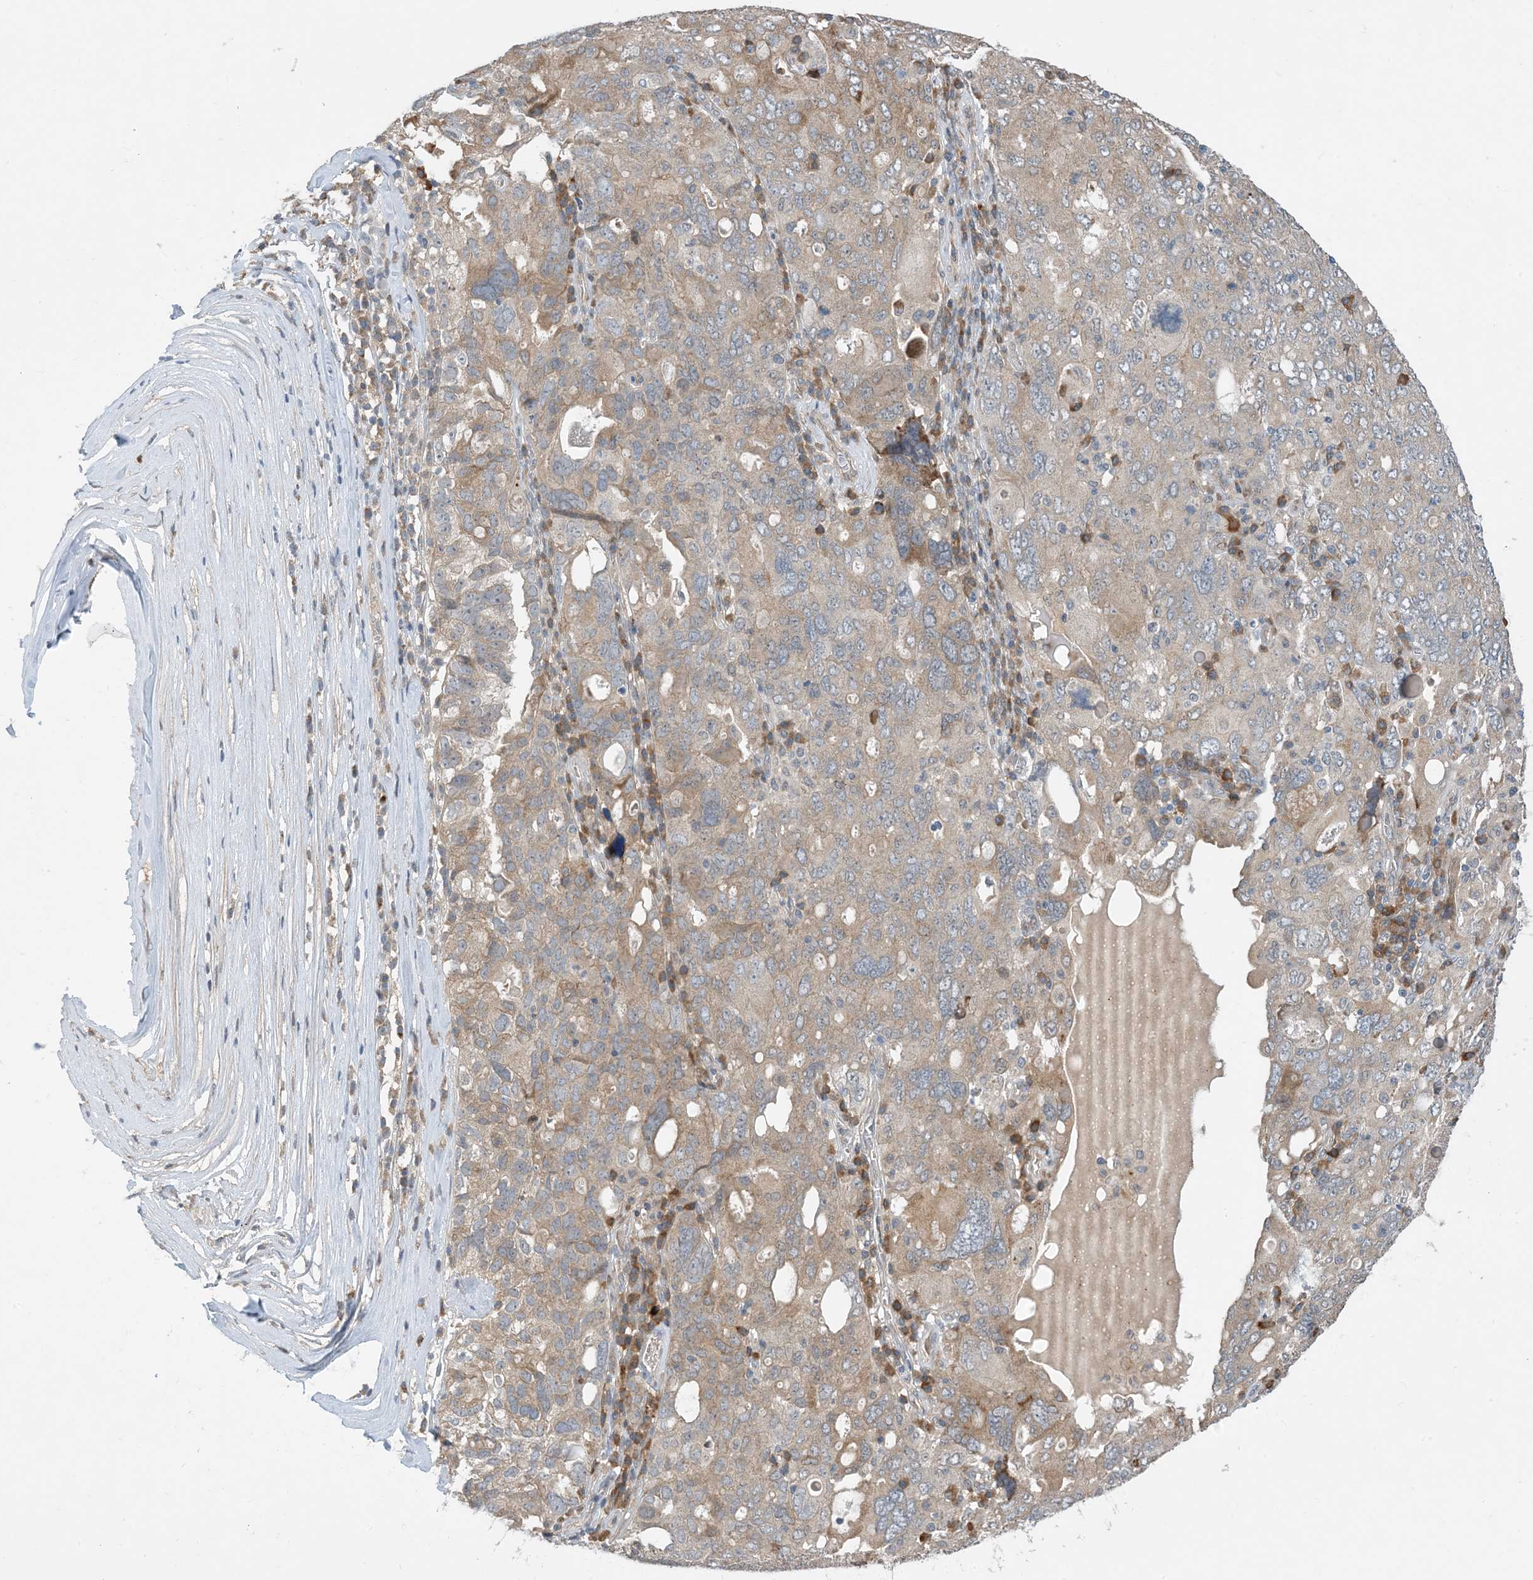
{"staining": {"intensity": "weak", "quantity": "25%-75%", "location": "cytoplasmic/membranous"}, "tissue": "ovarian cancer", "cell_type": "Tumor cells", "image_type": "cancer", "snomed": [{"axis": "morphology", "description": "Carcinoma, endometroid"}, {"axis": "topography", "description": "Ovary"}], "caption": "Endometroid carcinoma (ovarian) tissue shows weak cytoplasmic/membranous staining in about 25%-75% of tumor cells, visualized by immunohistochemistry. The staining was performed using DAB (3,3'-diaminobenzidine) to visualize the protein expression in brown, while the nuclei were stained in blue with hematoxylin (Magnification: 20x).", "gene": "PHOSPHO2", "patient": {"sex": "female", "age": 62}}